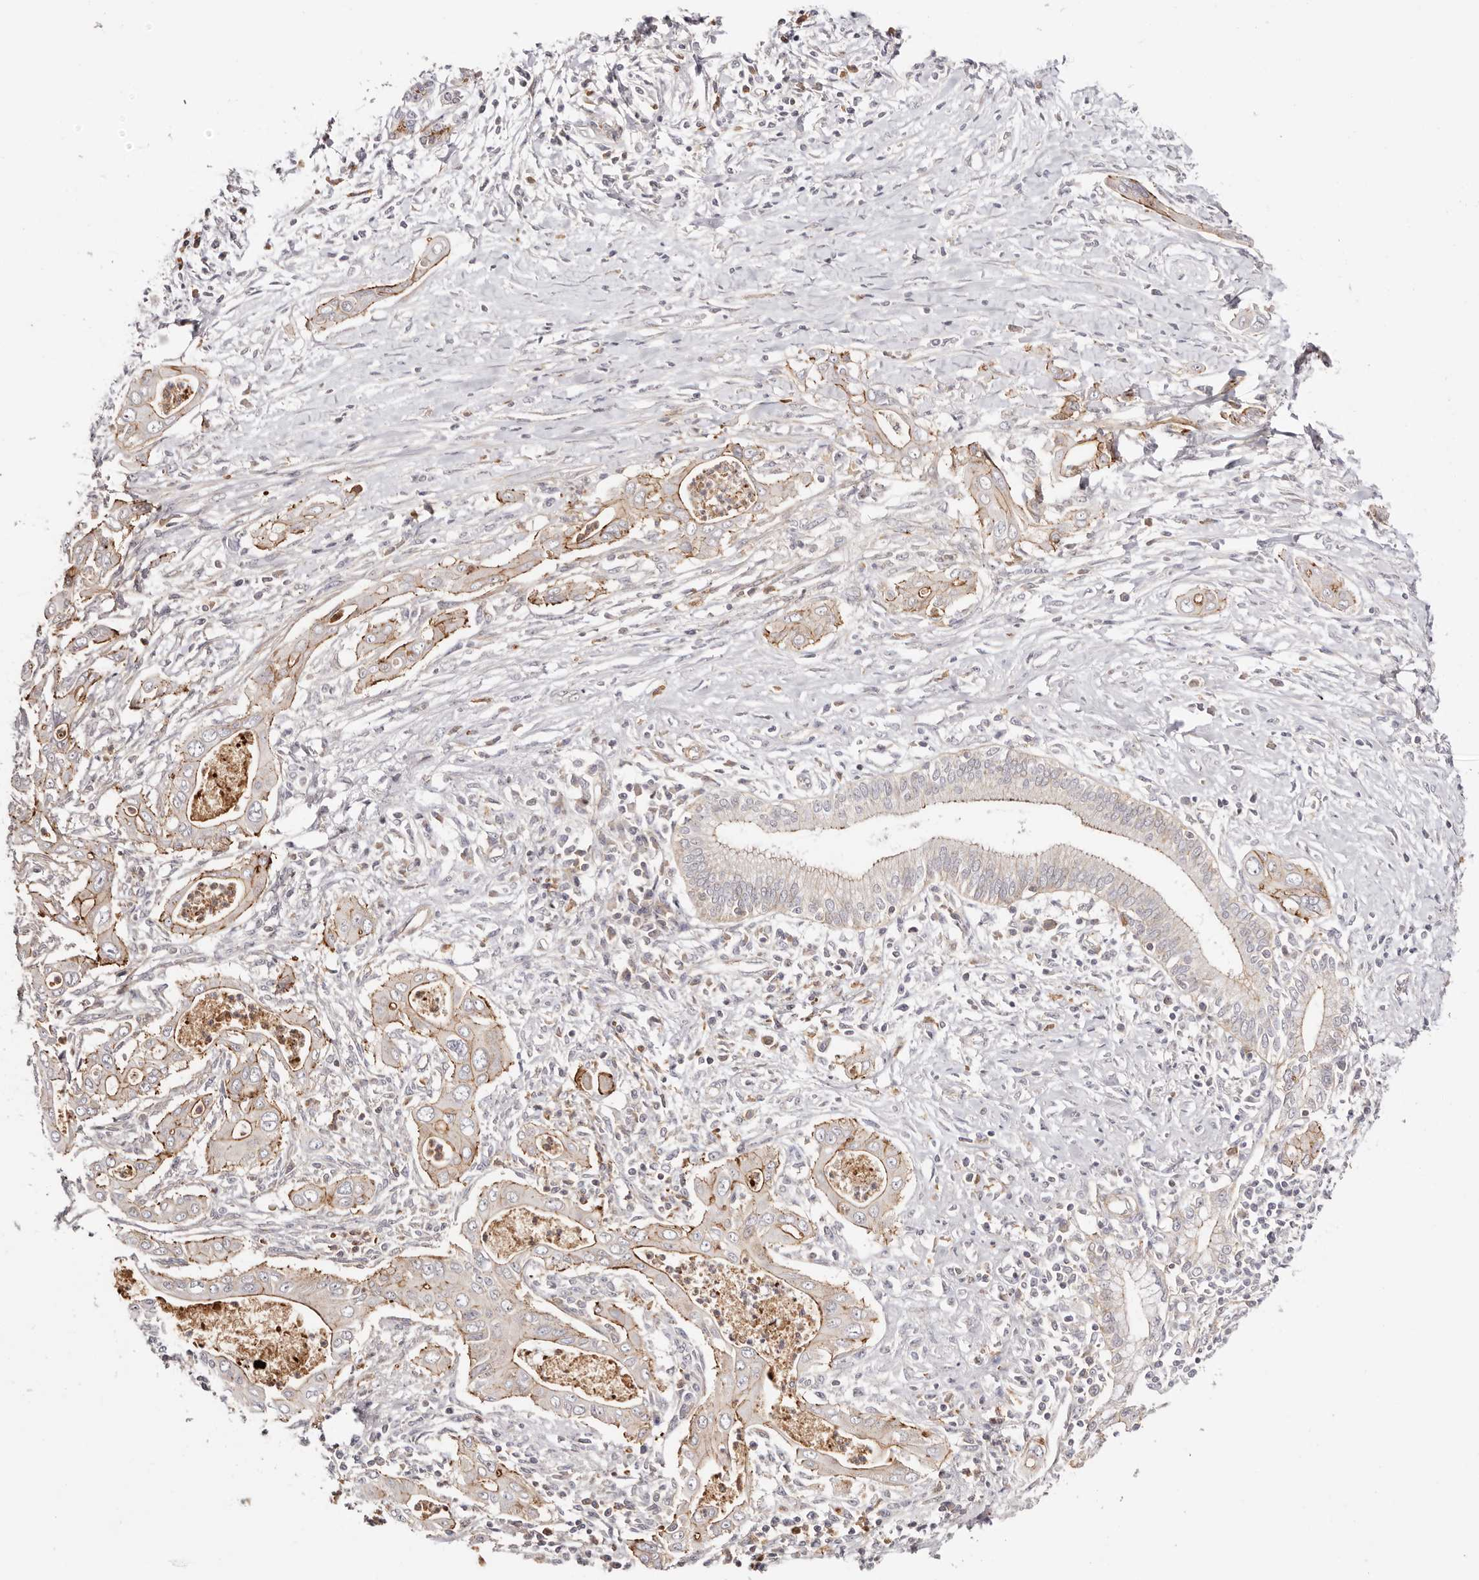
{"staining": {"intensity": "moderate", "quantity": ">75%", "location": "cytoplasmic/membranous"}, "tissue": "pancreatic cancer", "cell_type": "Tumor cells", "image_type": "cancer", "snomed": [{"axis": "morphology", "description": "Adenocarcinoma, NOS"}, {"axis": "topography", "description": "Pancreas"}], "caption": "Protein staining shows moderate cytoplasmic/membranous staining in about >75% of tumor cells in adenocarcinoma (pancreatic).", "gene": "SLC35B2", "patient": {"sex": "male", "age": 58}}